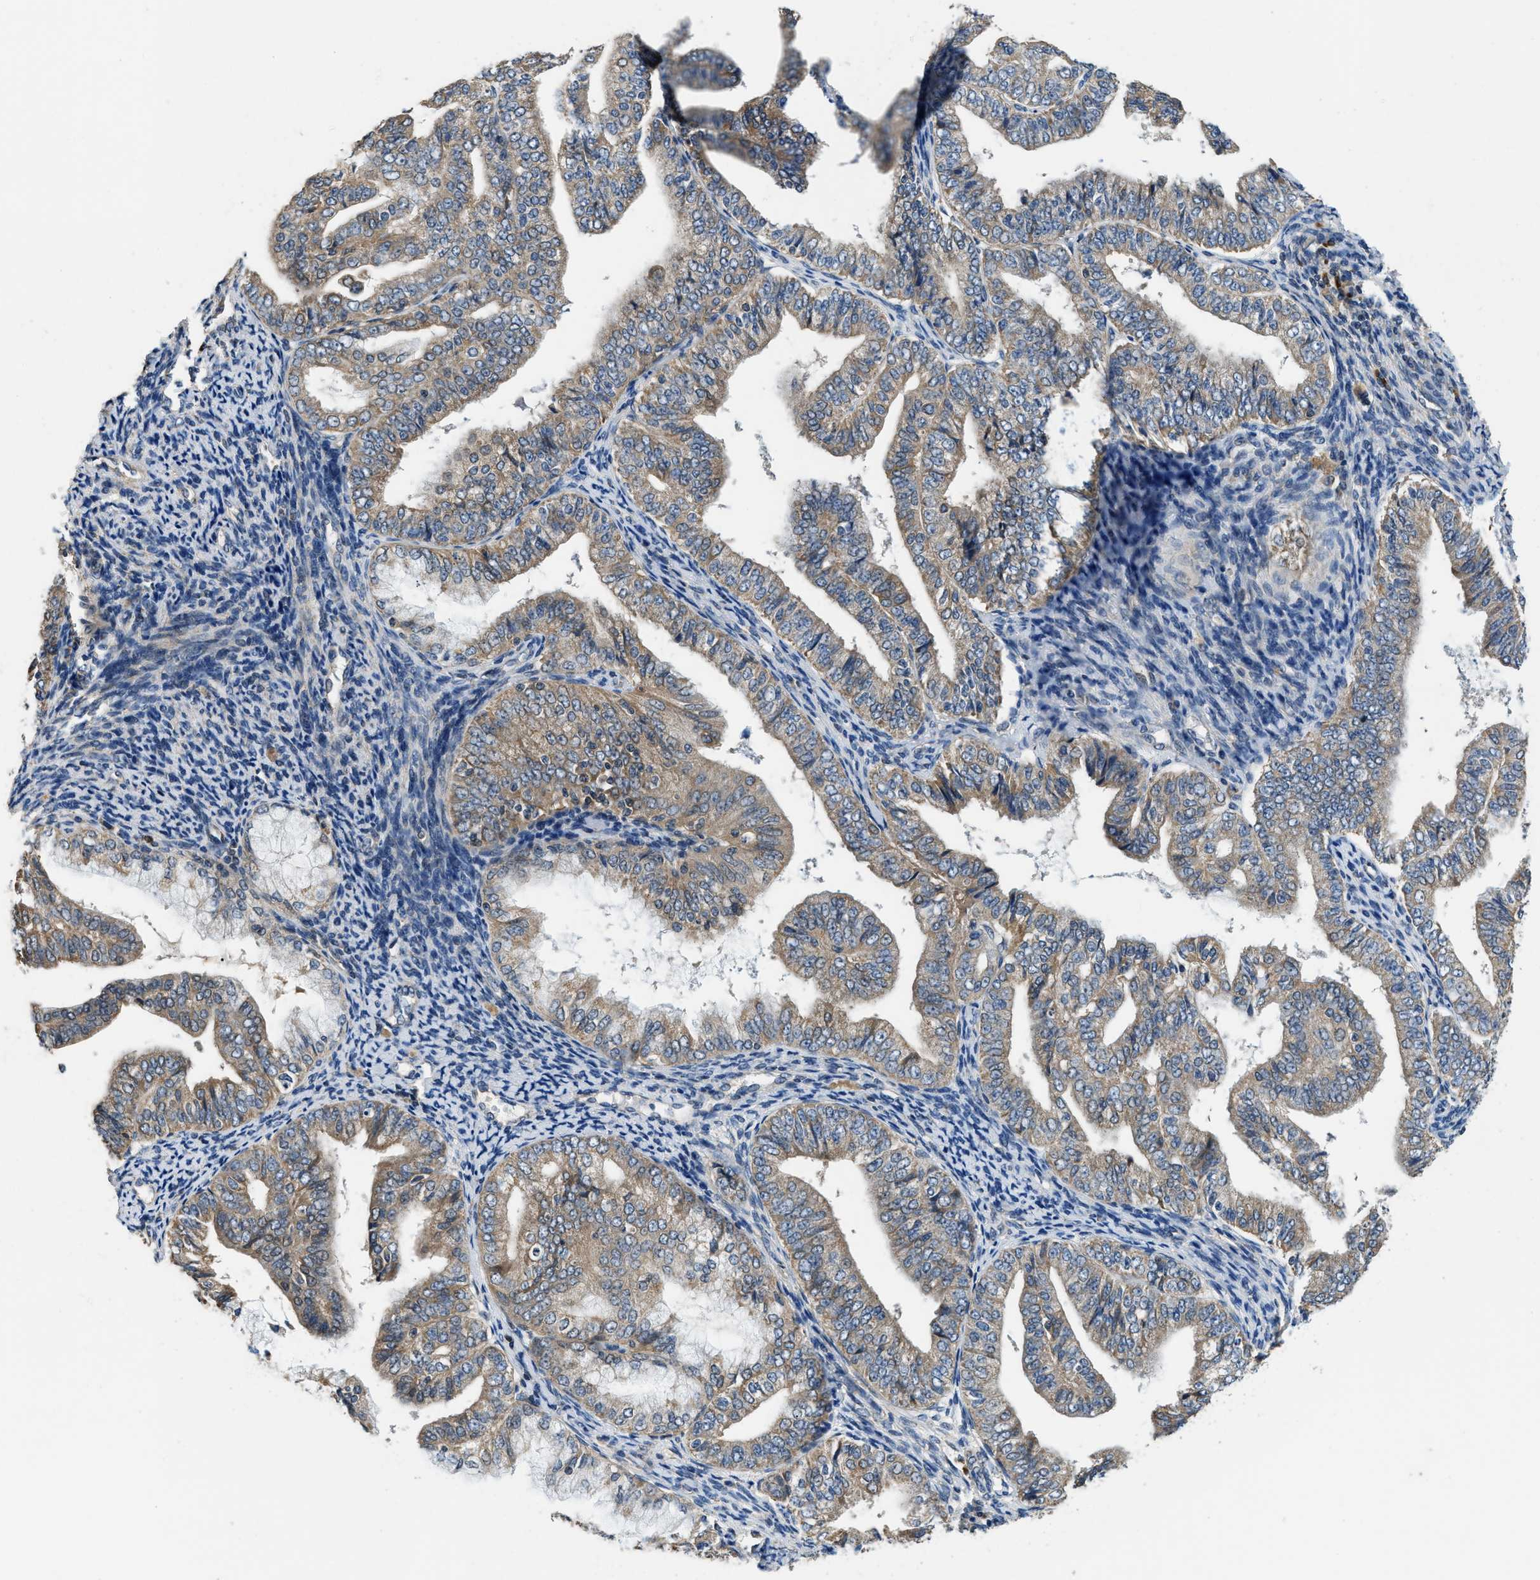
{"staining": {"intensity": "moderate", "quantity": ">75%", "location": "cytoplasmic/membranous"}, "tissue": "endometrial cancer", "cell_type": "Tumor cells", "image_type": "cancer", "snomed": [{"axis": "morphology", "description": "Adenocarcinoma, NOS"}, {"axis": "topography", "description": "Endometrium"}], "caption": "Immunohistochemical staining of endometrial cancer (adenocarcinoma) shows medium levels of moderate cytoplasmic/membranous expression in about >75% of tumor cells.", "gene": "SSH2", "patient": {"sex": "female", "age": 63}}